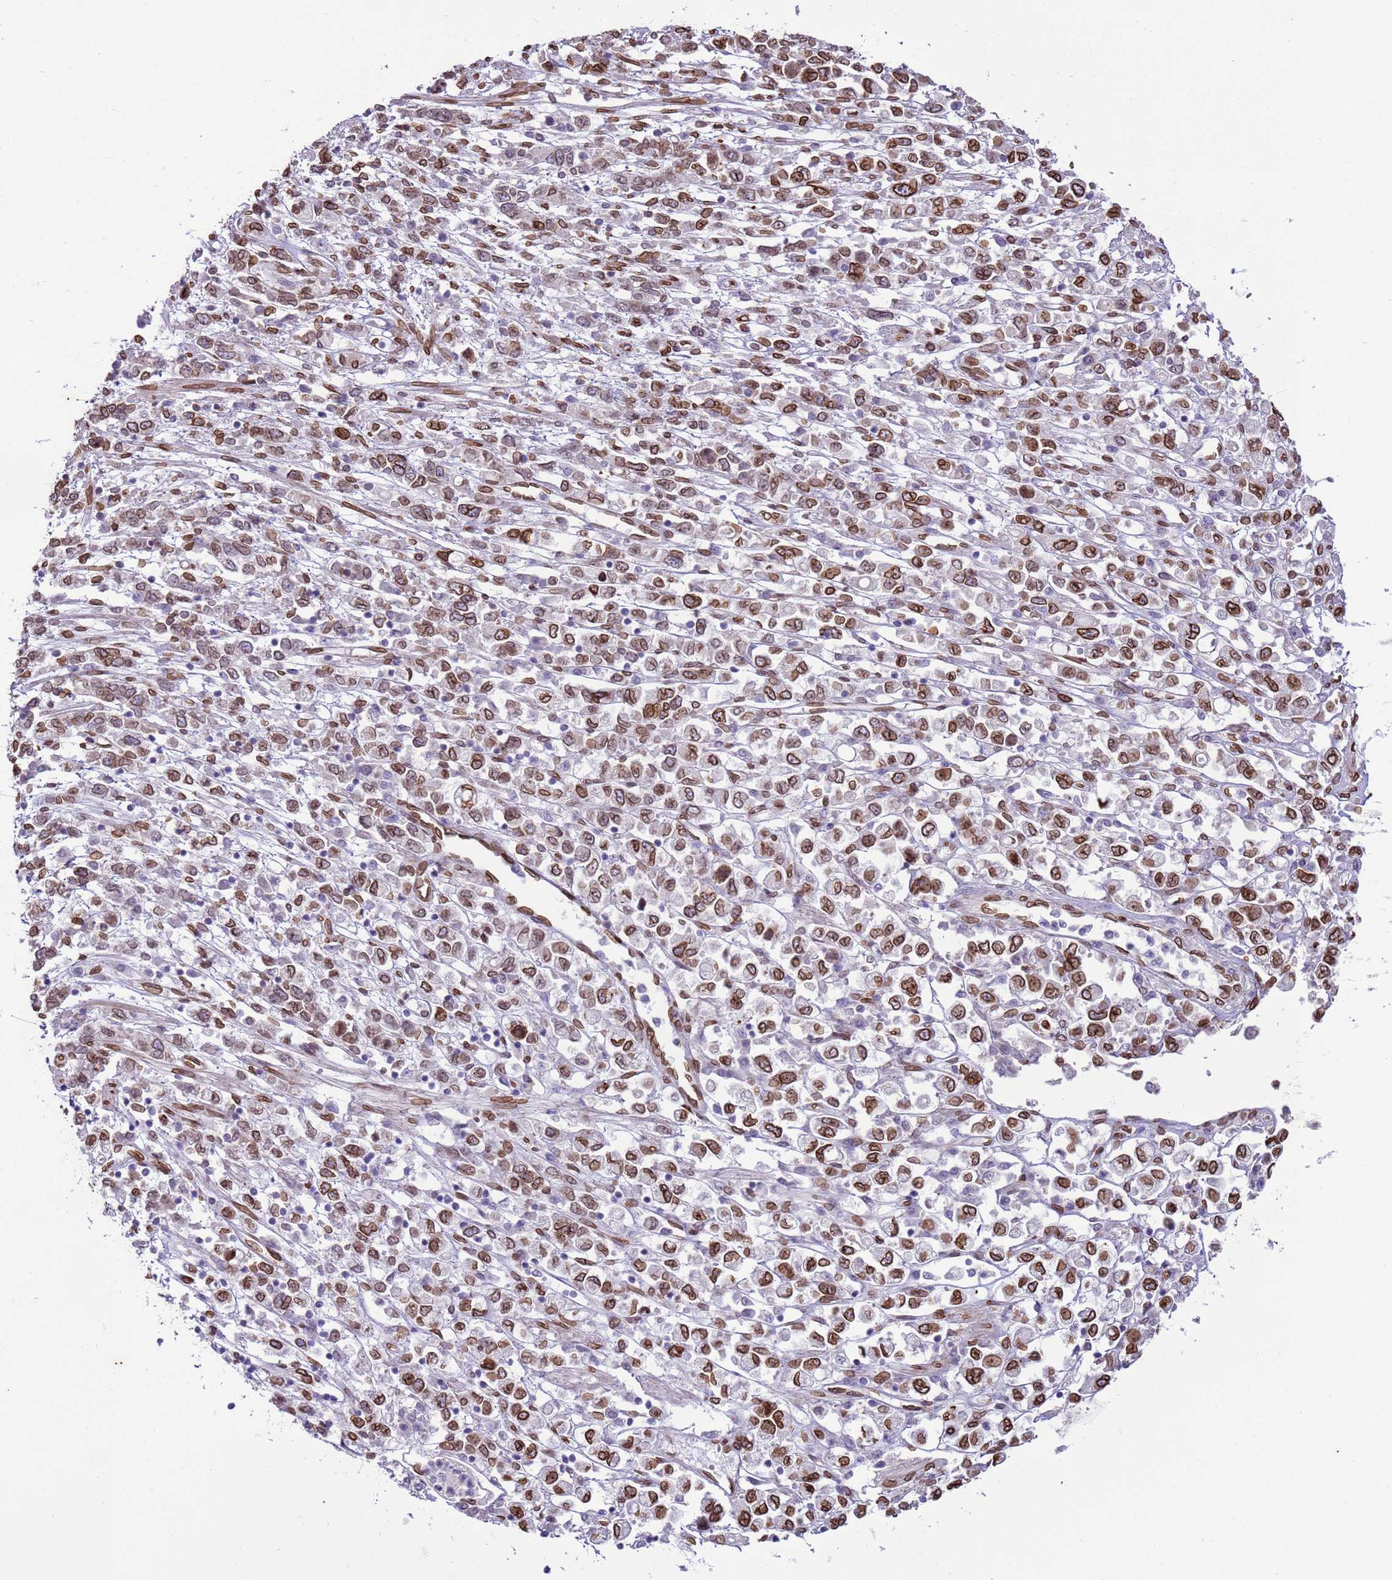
{"staining": {"intensity": "moderate", "quantity": ">75%", "location": "cytoplasmic/membranous,nuclear"}, "tissue": "stomach cancer", "cell_type": "Tumor cells", "image_type": "cancer", "snomed": [{"axis": "morphology", "description": "Adenocarcinoma, NOS"}, {"axis": "topography", "description": "Stomach"}], "caption": "This histopathology image displays immunohistochemistry (IHC) staining of human adenocarcinoma (stomach), with medium moderate cytoplasmic/membranous and nuclear staining in approximately >75% of tumor cells.", "gene": "TMEM47", "patient": {"sex": "female", "age": 76}}